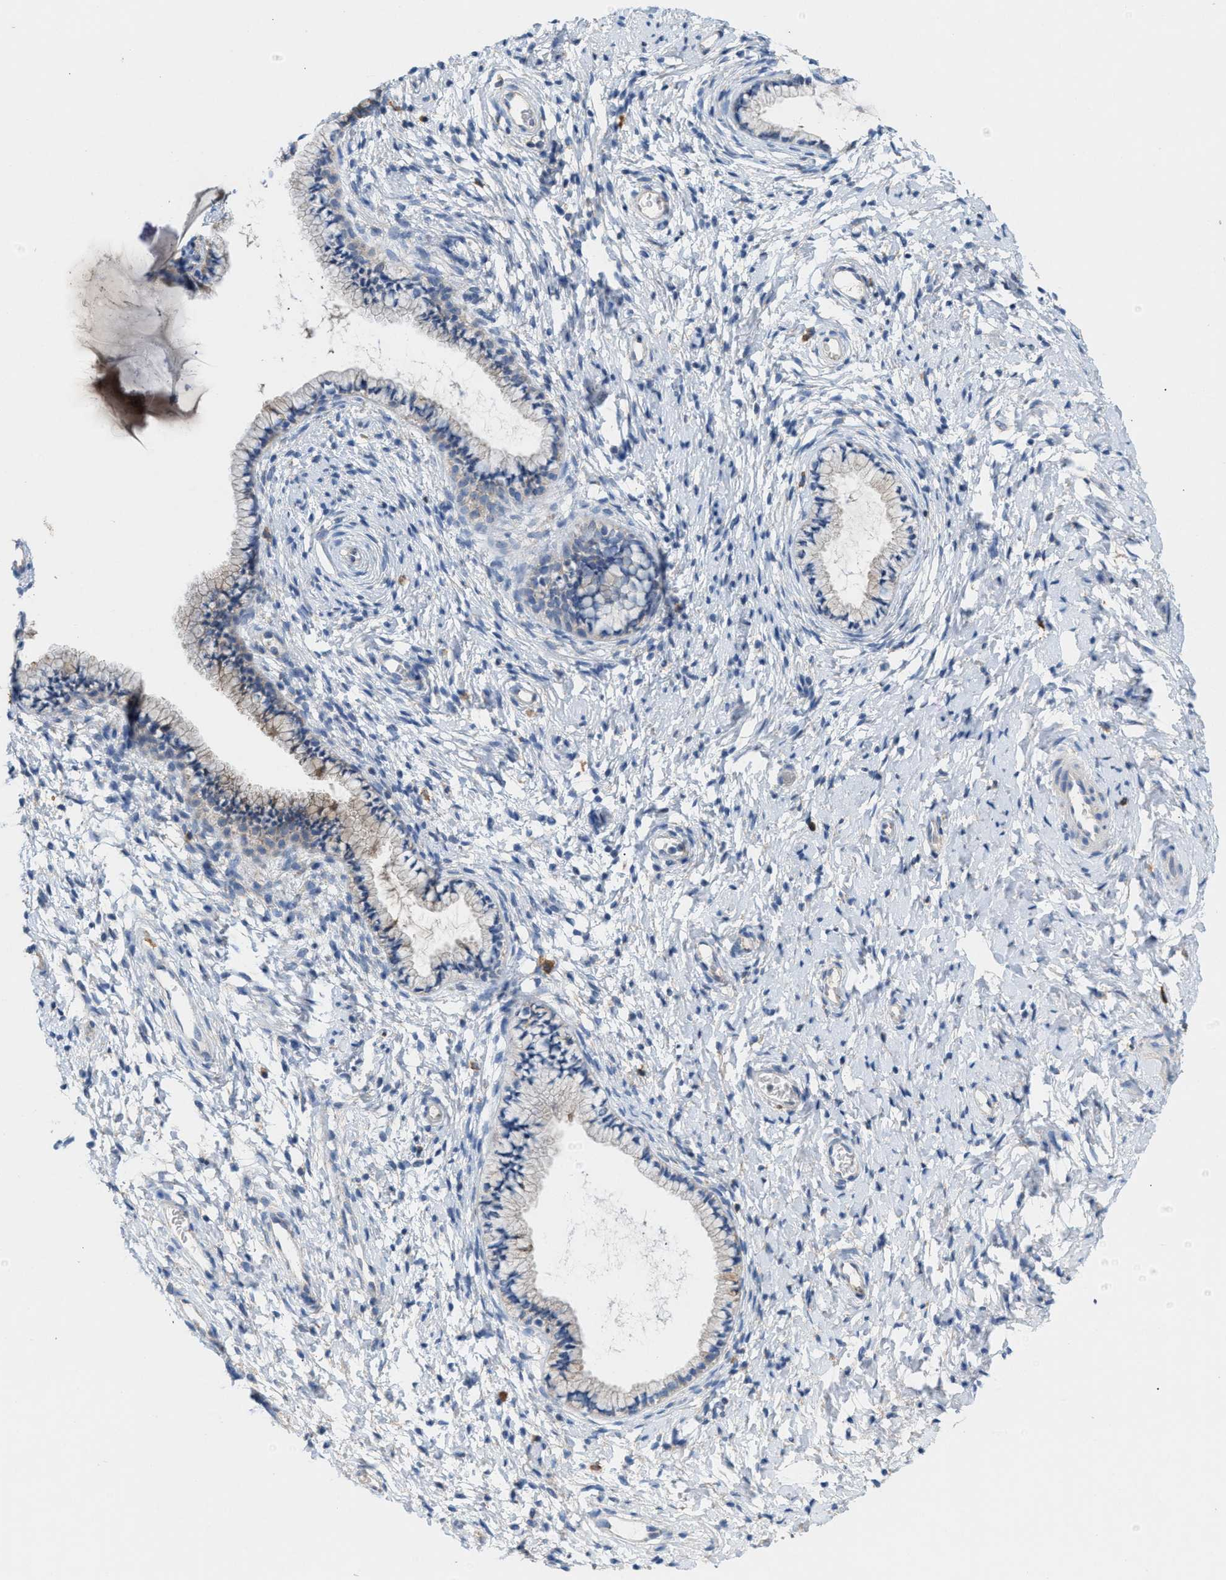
{"staining": {"intensity": "moderate", "quantity": "25%-75%", "location": "cytoplasmic/membranous"}, "tissue": "cervix", "cell_type": "Glandular cells", "image_type": "normal", "snomed": [{"axis": "morphology", "description": "Normal tissue, NOS"}, {"axis": "topography", "description": "Cervix"}], "caption": "Cervix stained with a brown dye displays moderate cytoplasmic/membranous positive positivity in approximately 25%-75% of glandular cells.", "gene": "DYNC2I1", "patient": {"sex": "female", "age": 72}}